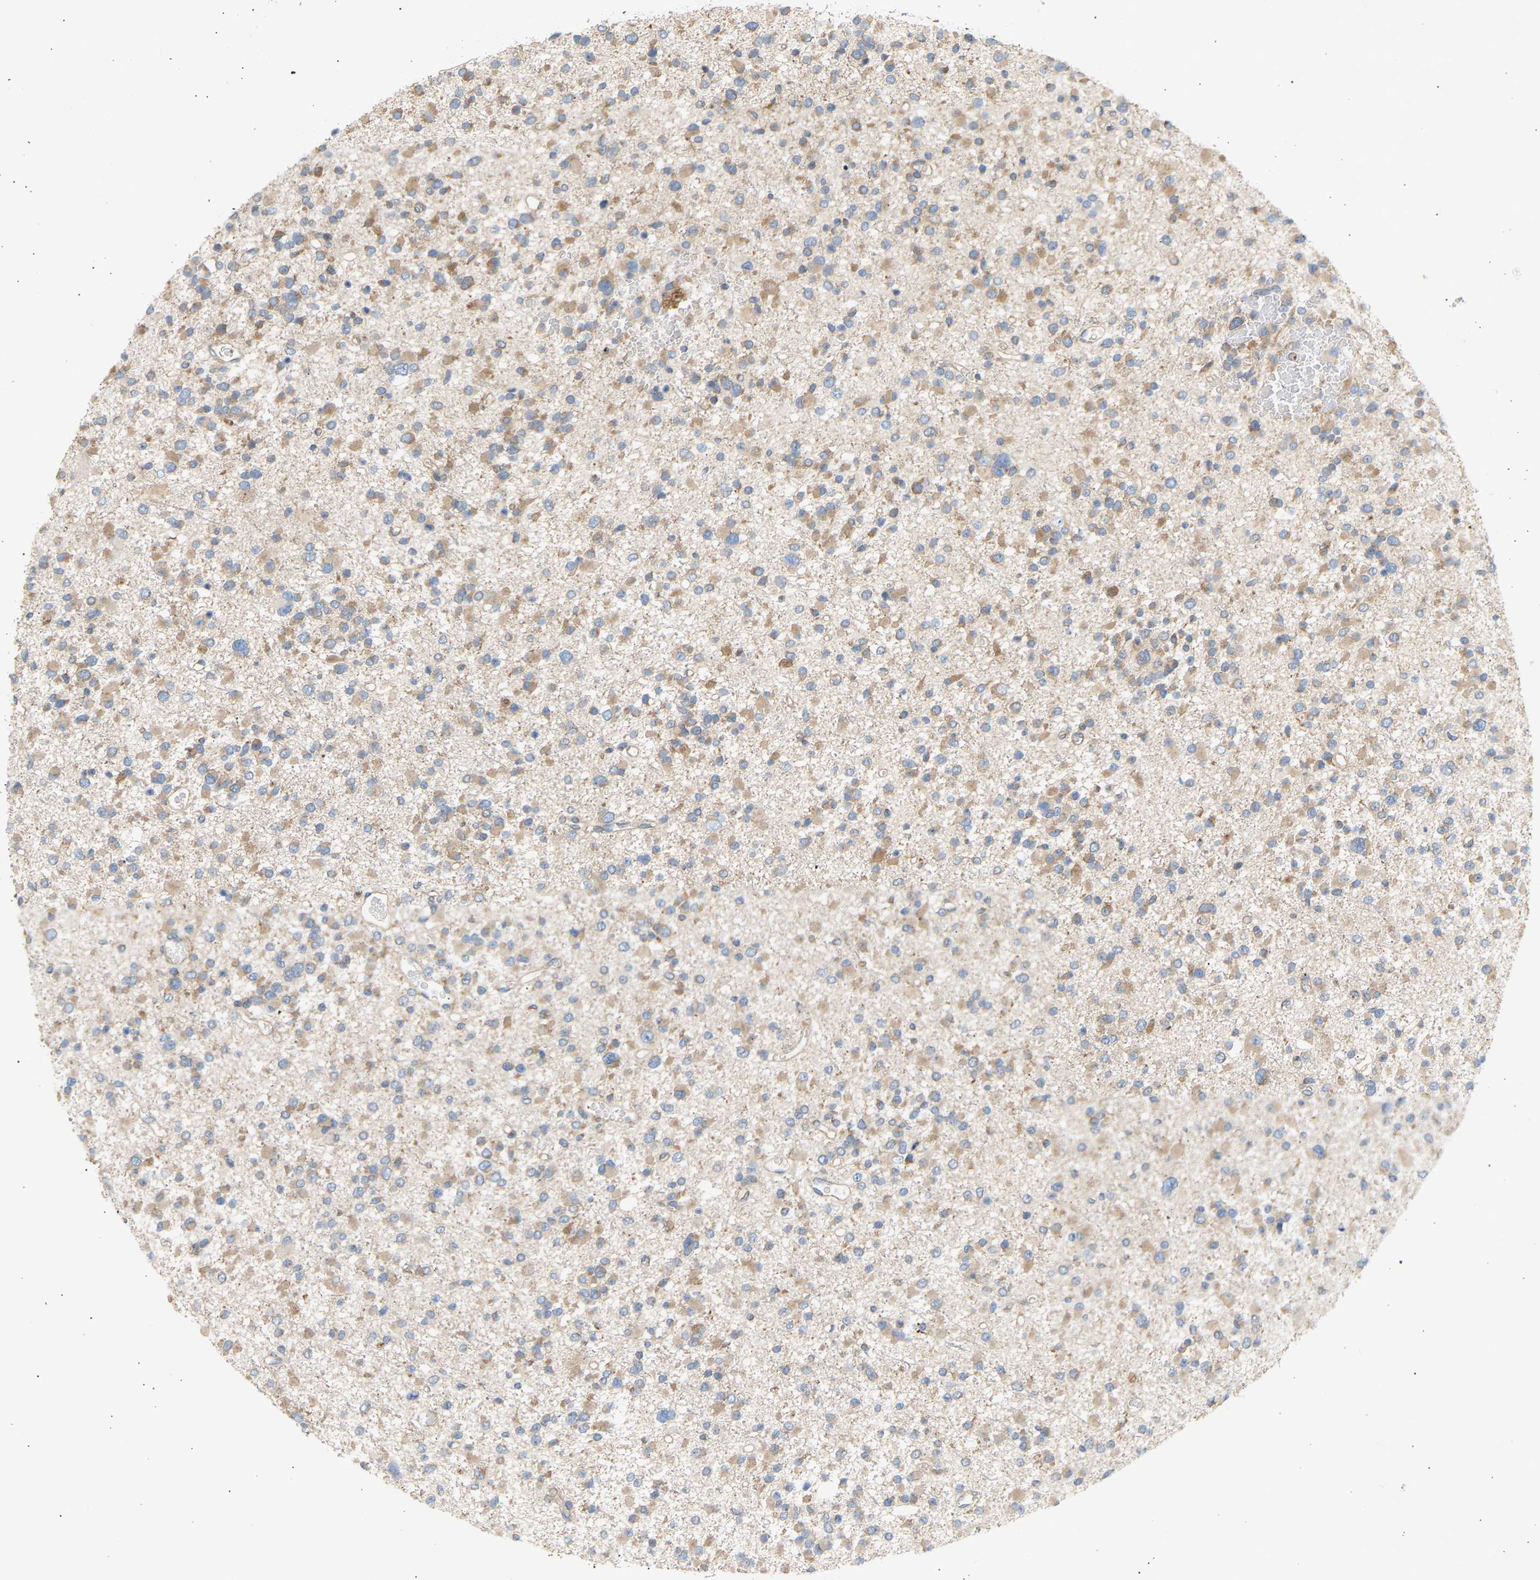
{"staining": {"intensity": "weak", "quantity": ">75%", "location": "cytoplasmic/membranous"}, "tissue": "glioma", "cell_type": "Tumor cells", "image_type": "cancer", "snomed": [{"axis": "morphology", "description": "Glioma, malignant, Low grade"}, {"axis": "topography", "description": "Brain"}], "caption": "Weak cytoplasmic/membranous positivity for a protein is appreciated in about >75% of tumor cells of glioma using immunohistochemistry.", "gene": "GCN1", "patient": {"sex": "female", "age": 22}}